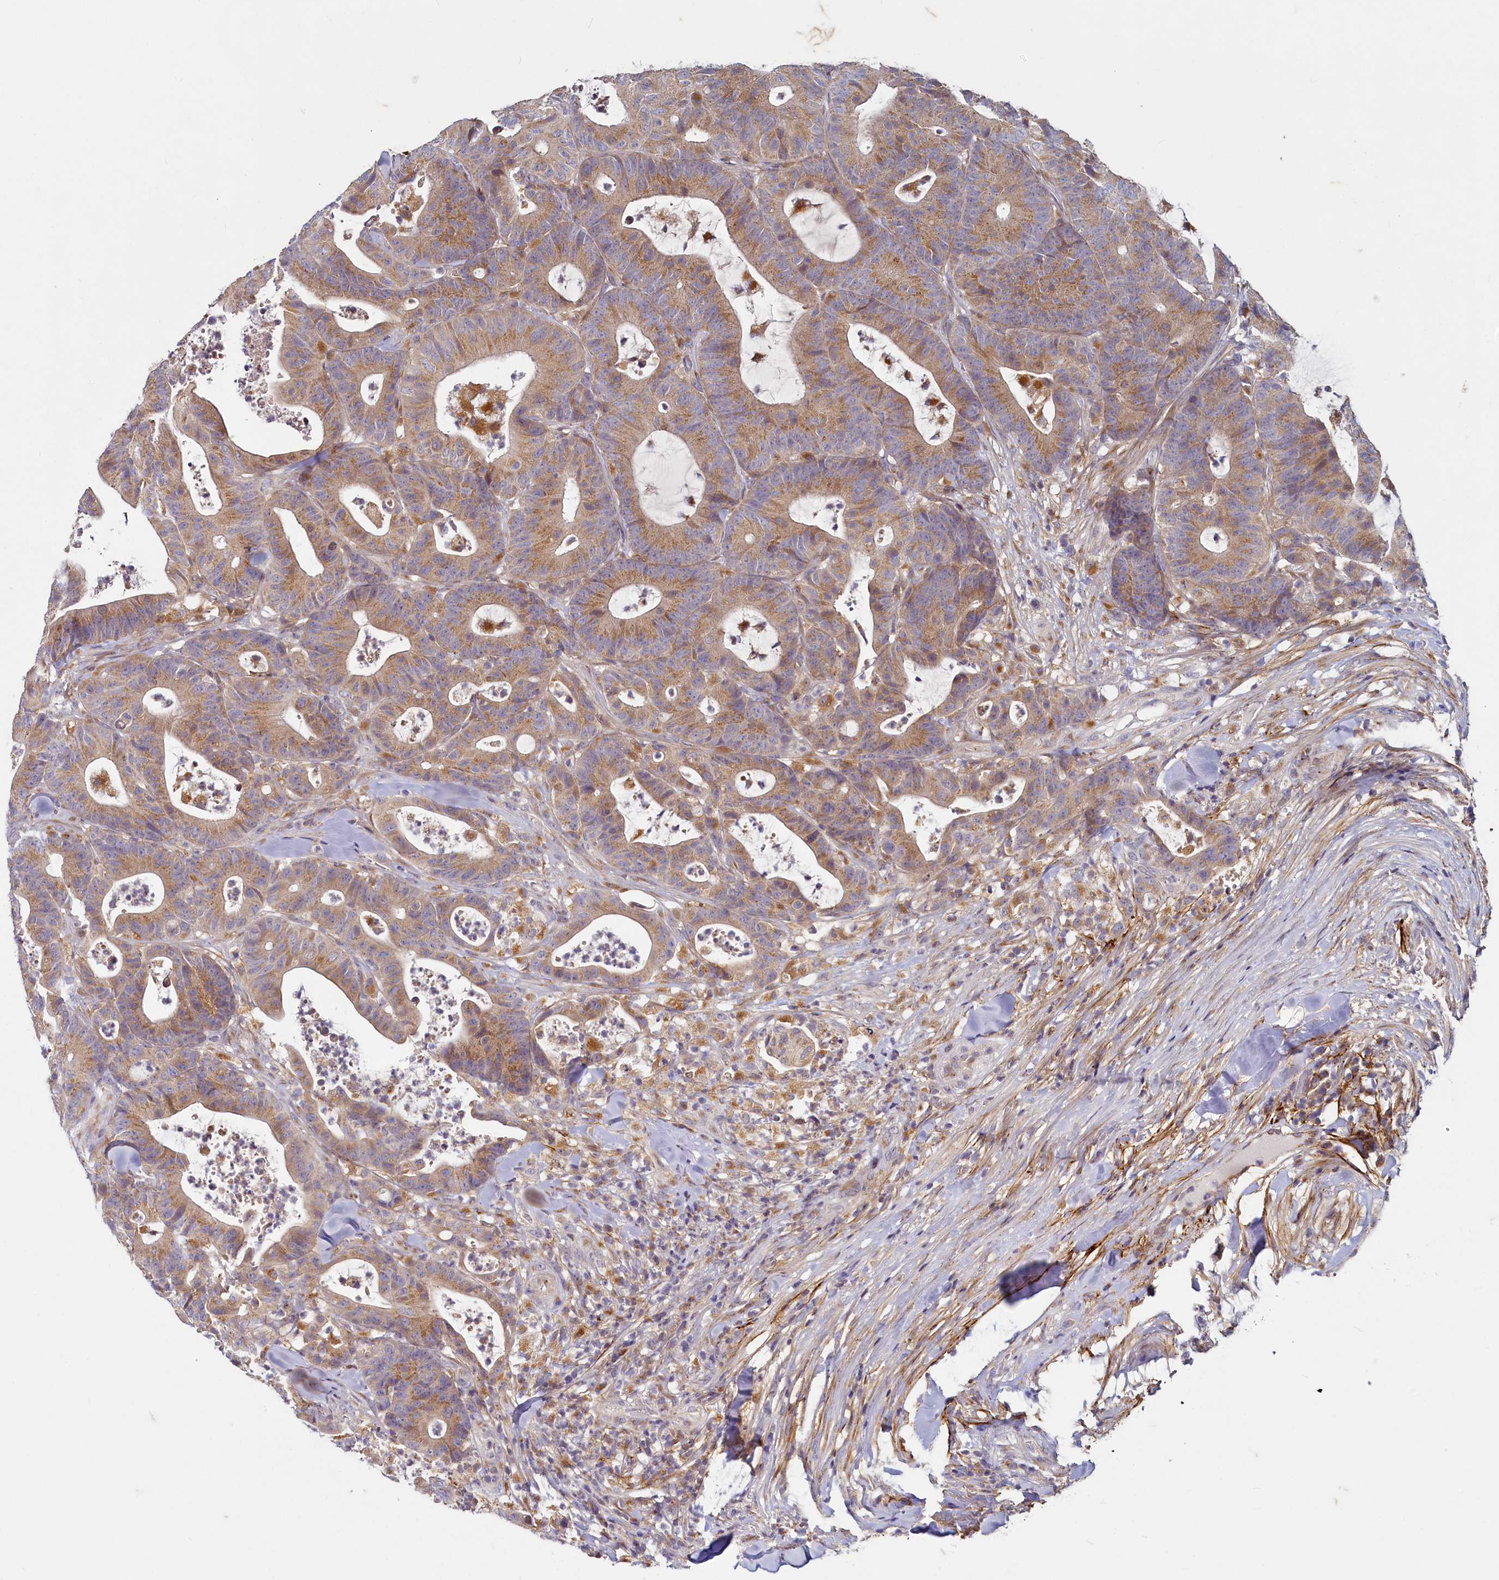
{"staining": {"intensity": "moderate", "quantity": ">75%", "location": "cytoplasmic/membranous"}, "tissue": "colorectal cancer", "cell_type": "Tumor cells", "image_type": "cancer", "snomed": [{"axis": "morphology", "description": "Adenocarcinoma, NOS"}, {"axis": "topography", "description": "Colon"}], "caption": "There is medium levels of moderate cytoplasmic/membranous positivity in tumor cells of colorectal cancer (adenocarcinoma), as demonstrated by immunohistochemical staining (brown color).", "gene": "ADCY2", "patient": {"sex": "female", "age": 84}}